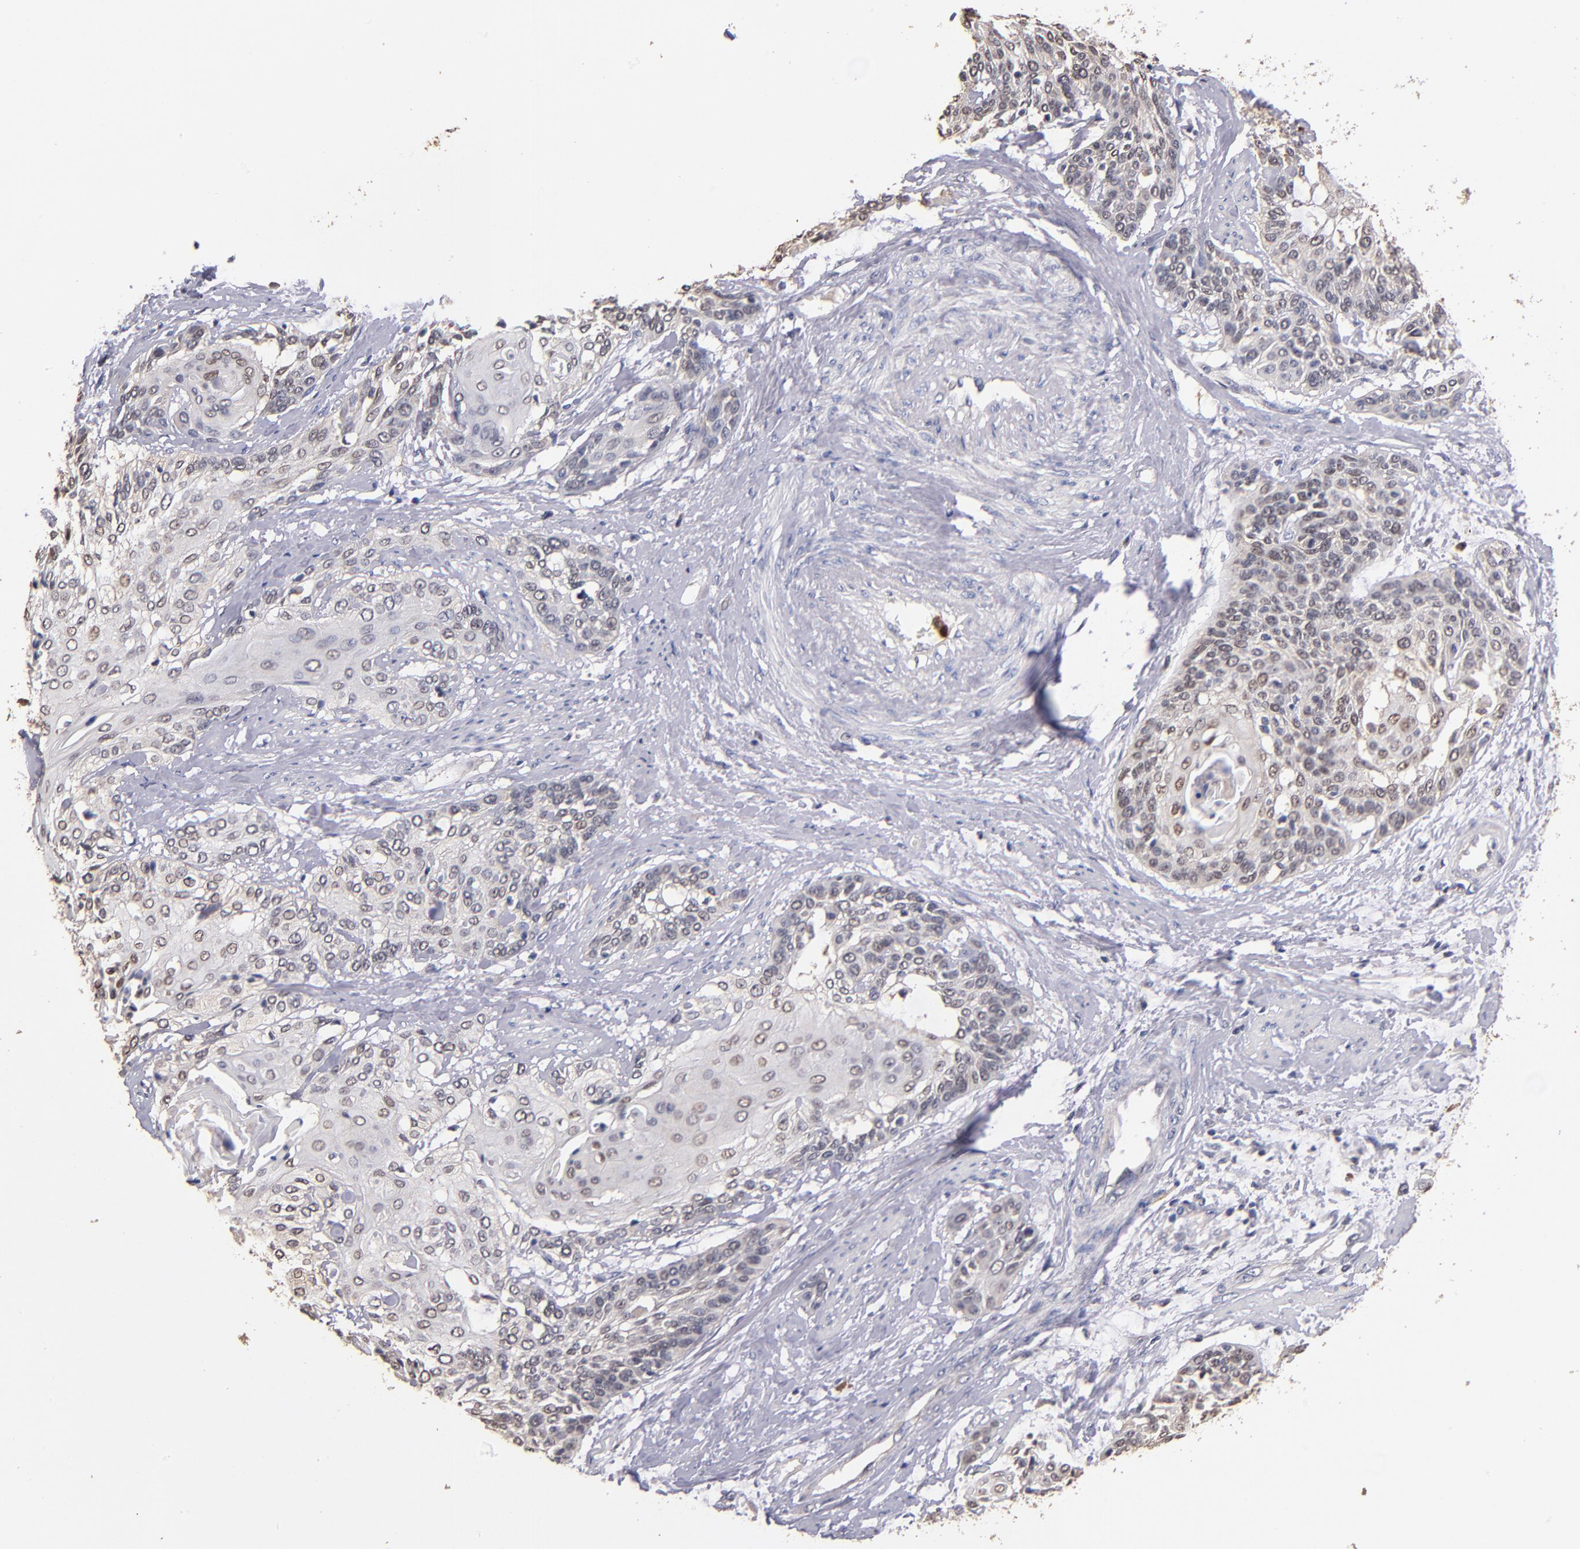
{"staining": {"intensity": "weak", "quantity": "25%-75%", "location": "nuclear"}, "tissue": "cervical cancer", "cell_type": "Tumor cells", "image_type": "cancer", "snomed": [{"axis": "morphology", "description": "Squamous cell carcinoma, NOS"}, {"axis": "topography", "description": "Cervix"}], "caption": "Immunohistochemical staining of cervical squamous cell carcinoma shows low levels of weak nuclear protein expression in about 25%-75% of tumor cells.", "gene": "TTLL12", "patient": {"sex": "female", "age": 57}}